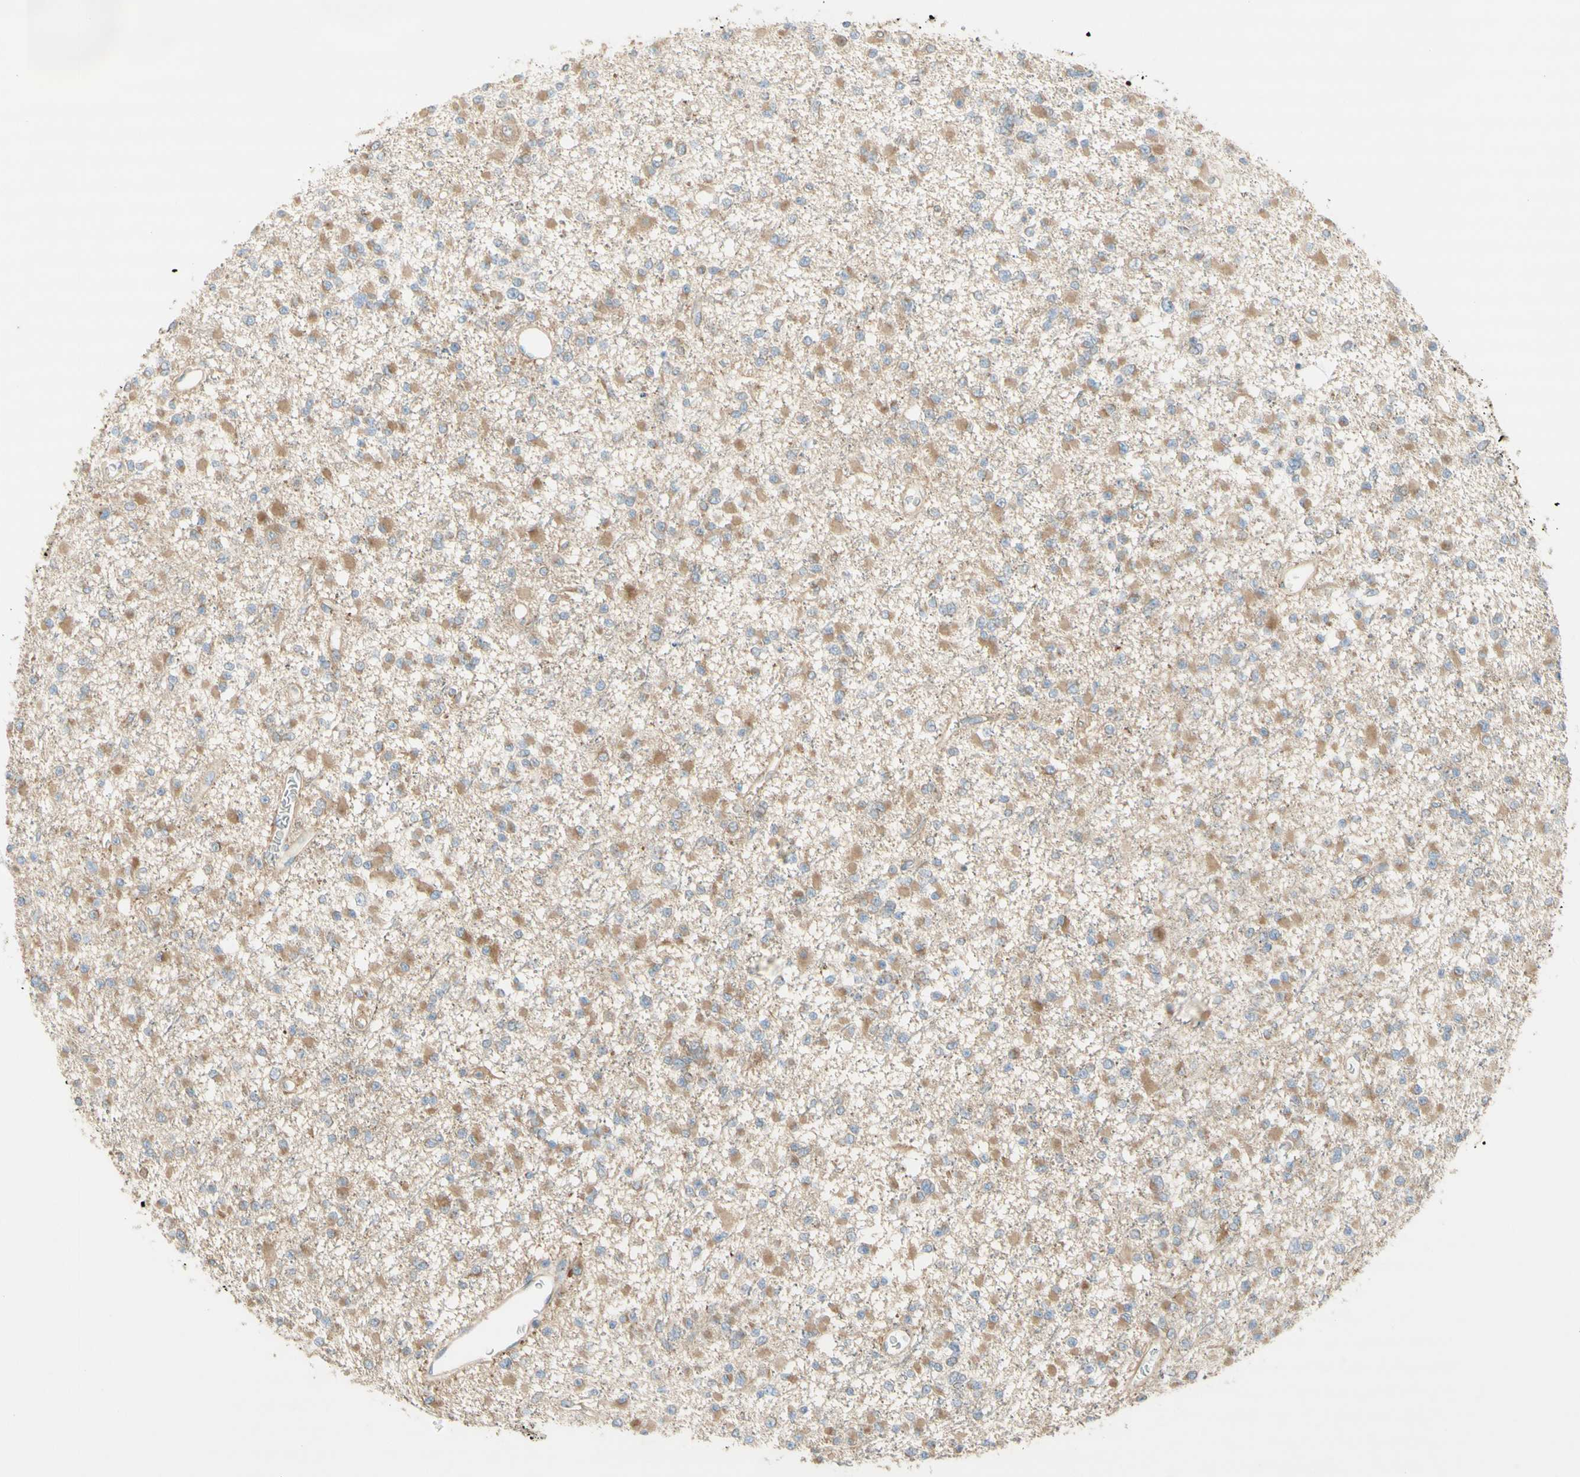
{"staining": {"intensity": "weak", "quantity": "25%-75%", "location": "cytoplasmic/membranous"}, "tissue": "glioma", "cell_type": "Tumor cells", "image_type": "cancer", "snomed": [{"axis": "morphology", "description": "Glioma, malignant, Low grade"}, {"axis": "topography", "description": "Brain"}], "caption": "A low amount of weak cytoplasmic/membranous positivity is appreciated in approximately 25%-75% of tumor cells in malignant glioma (low-grade) tissue. The staining was performed using DAB (3,3'-diaminobenzidine) to visualize the protein expression in brown, while the nuclei were stained in blue with hematoxylin (Magnification: 20x).", "gene": "DYNC1H1", "patient": {"sex": "female", "age": 22}}